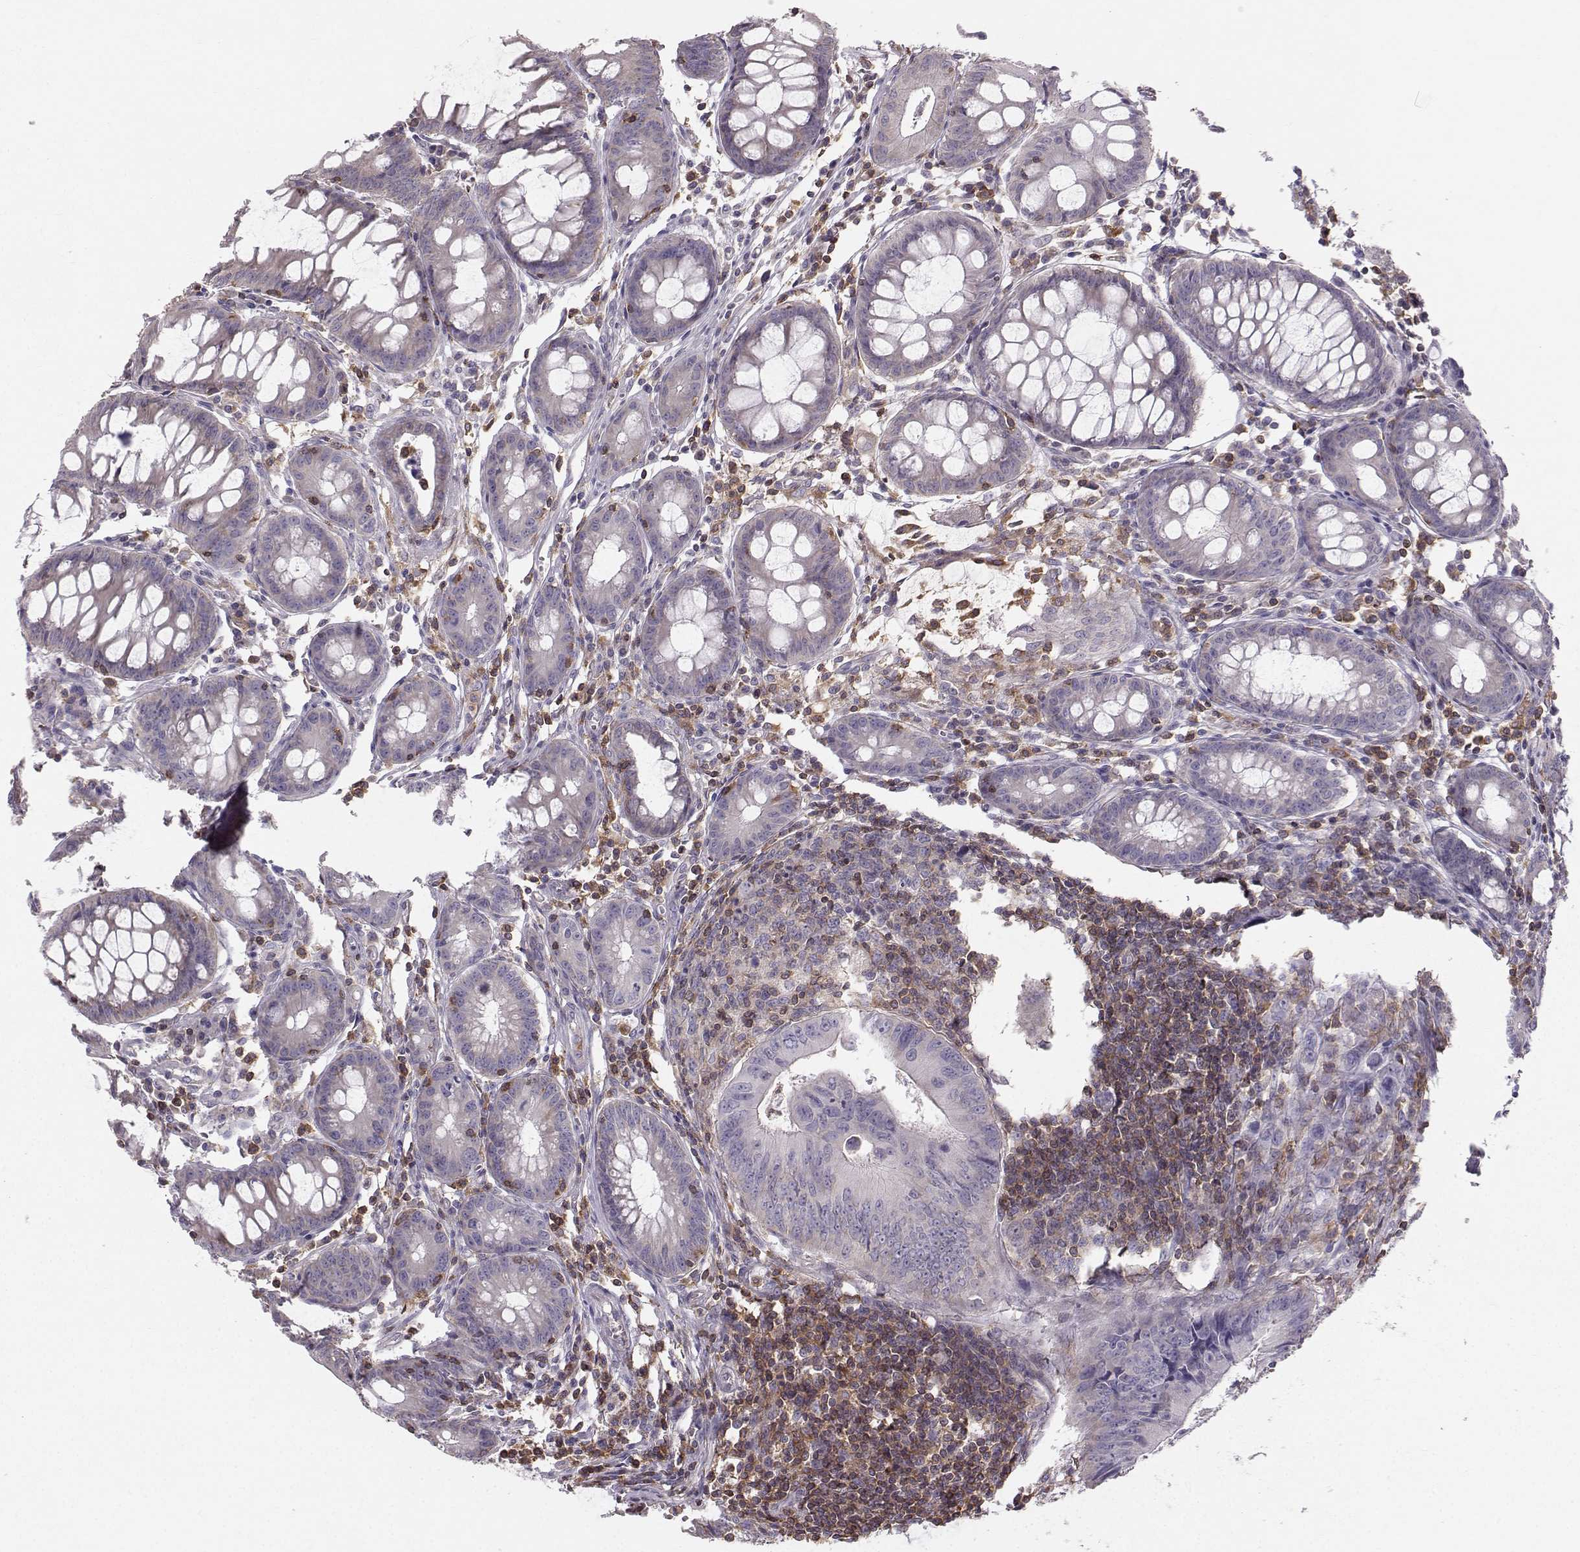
{"staining": {"intensity": "negative", "quantity": "none", "location": "none"}, "tissue": "colorectal cancer", "cell_type": "Tumor cells", "image_type": "cancer", "snomed": [{"axis": "morphology", "description": "Adenocarcinoma, NOS"}, {"axis": "topography", "description": "Colon"}], "caption": "An immunohistochemistry photomicrograph of colorectal adenocarcinoma is shown. There is no staining in tumor cells of colorectal adenocarcinoma. (Immunohistochemistry (ihc), brightfield microscopy, high magnification).", "gene": "ZBTB32", "patient": {"sex": "female", "age": 87}}